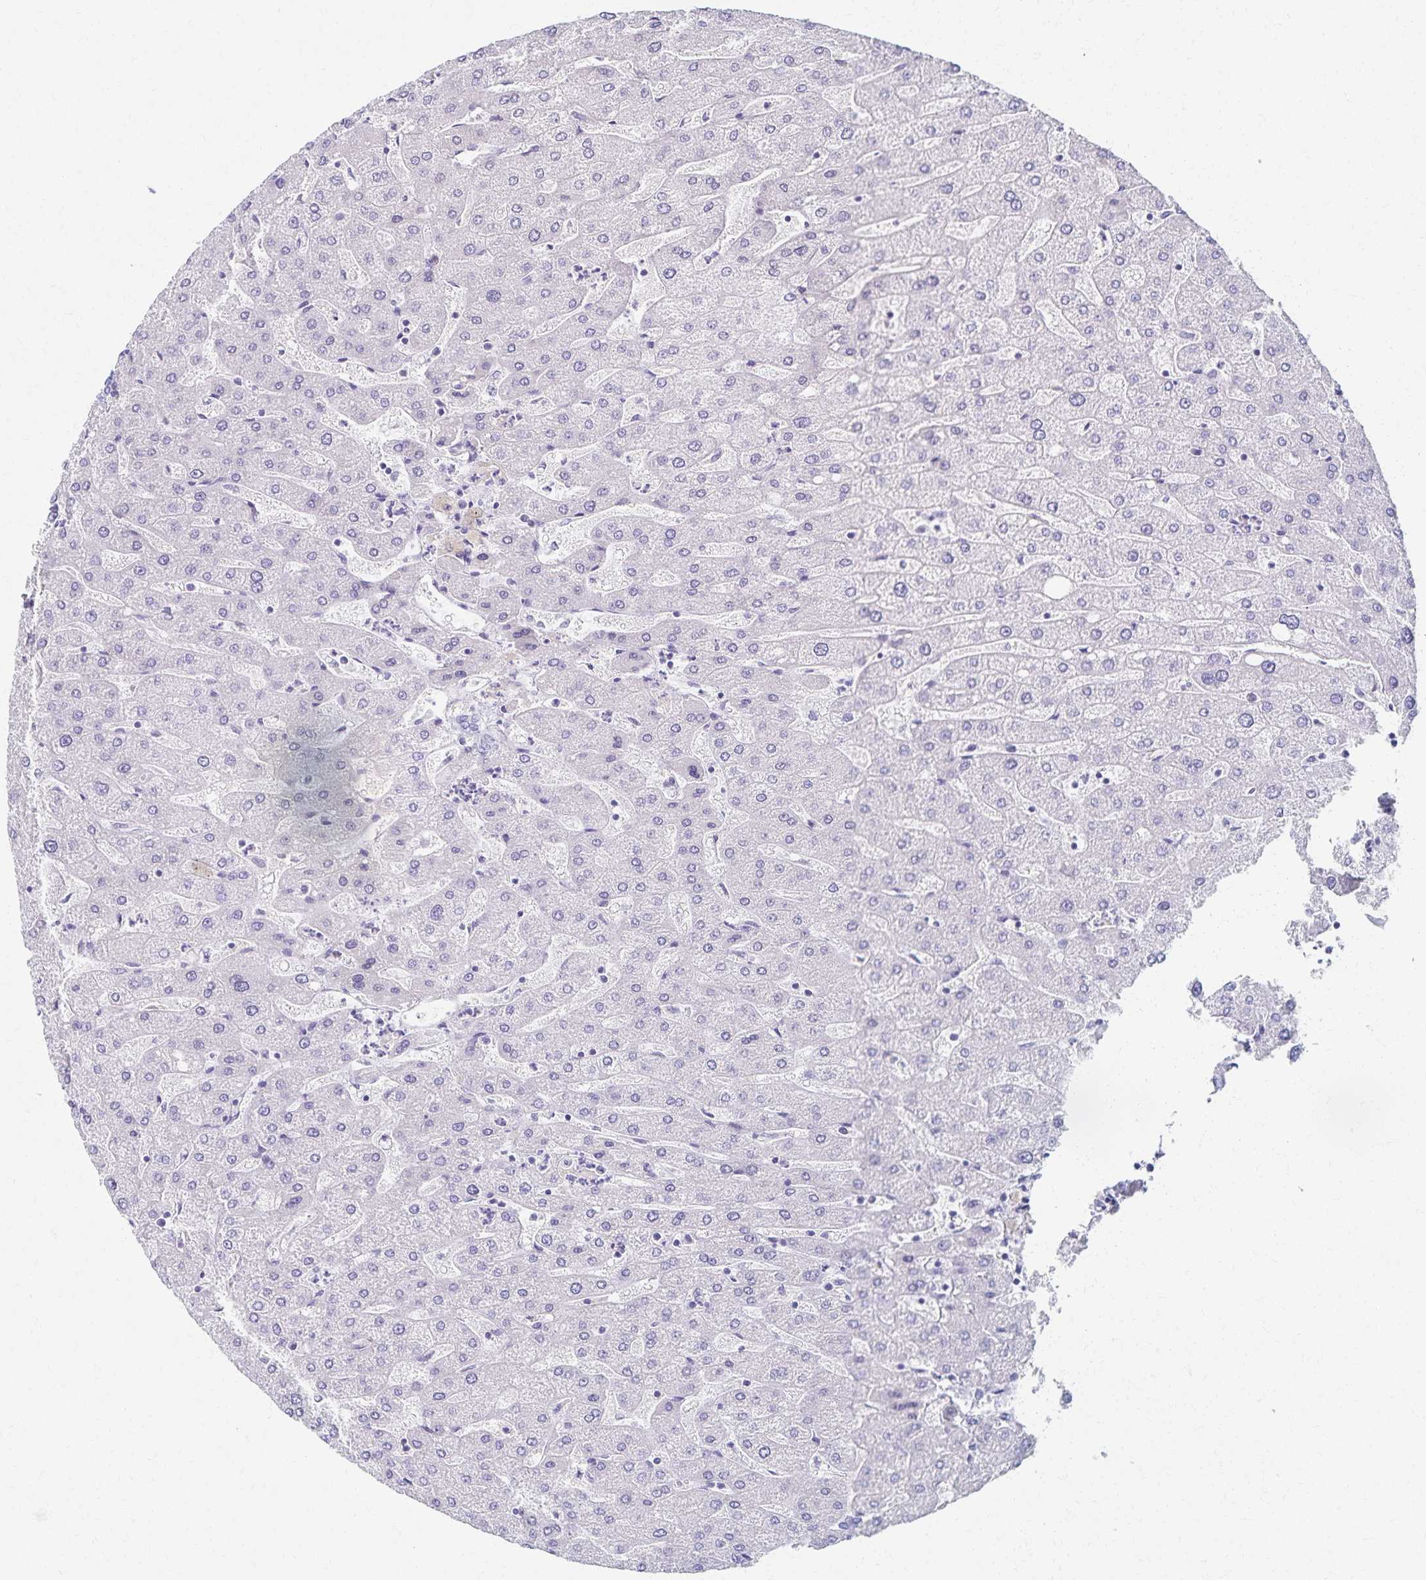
{"staining": {"intensity": "negative", "quantity": "none", "location": "none"}, "tissue": "liver", "cell_type": "Cholangiocytes", "image_type": "normal", "snomed": [{"axis": "morphology", "description": "Normal tissue, NOS"}, {"axis": "topography", "description": "Liver"}], "caption": "This is an immunohistochemistry image of benign liver. There is no positivity in cholangiocytes.", "gene": "C2orf50", "patient": {"sex": "male", "age": 67}}